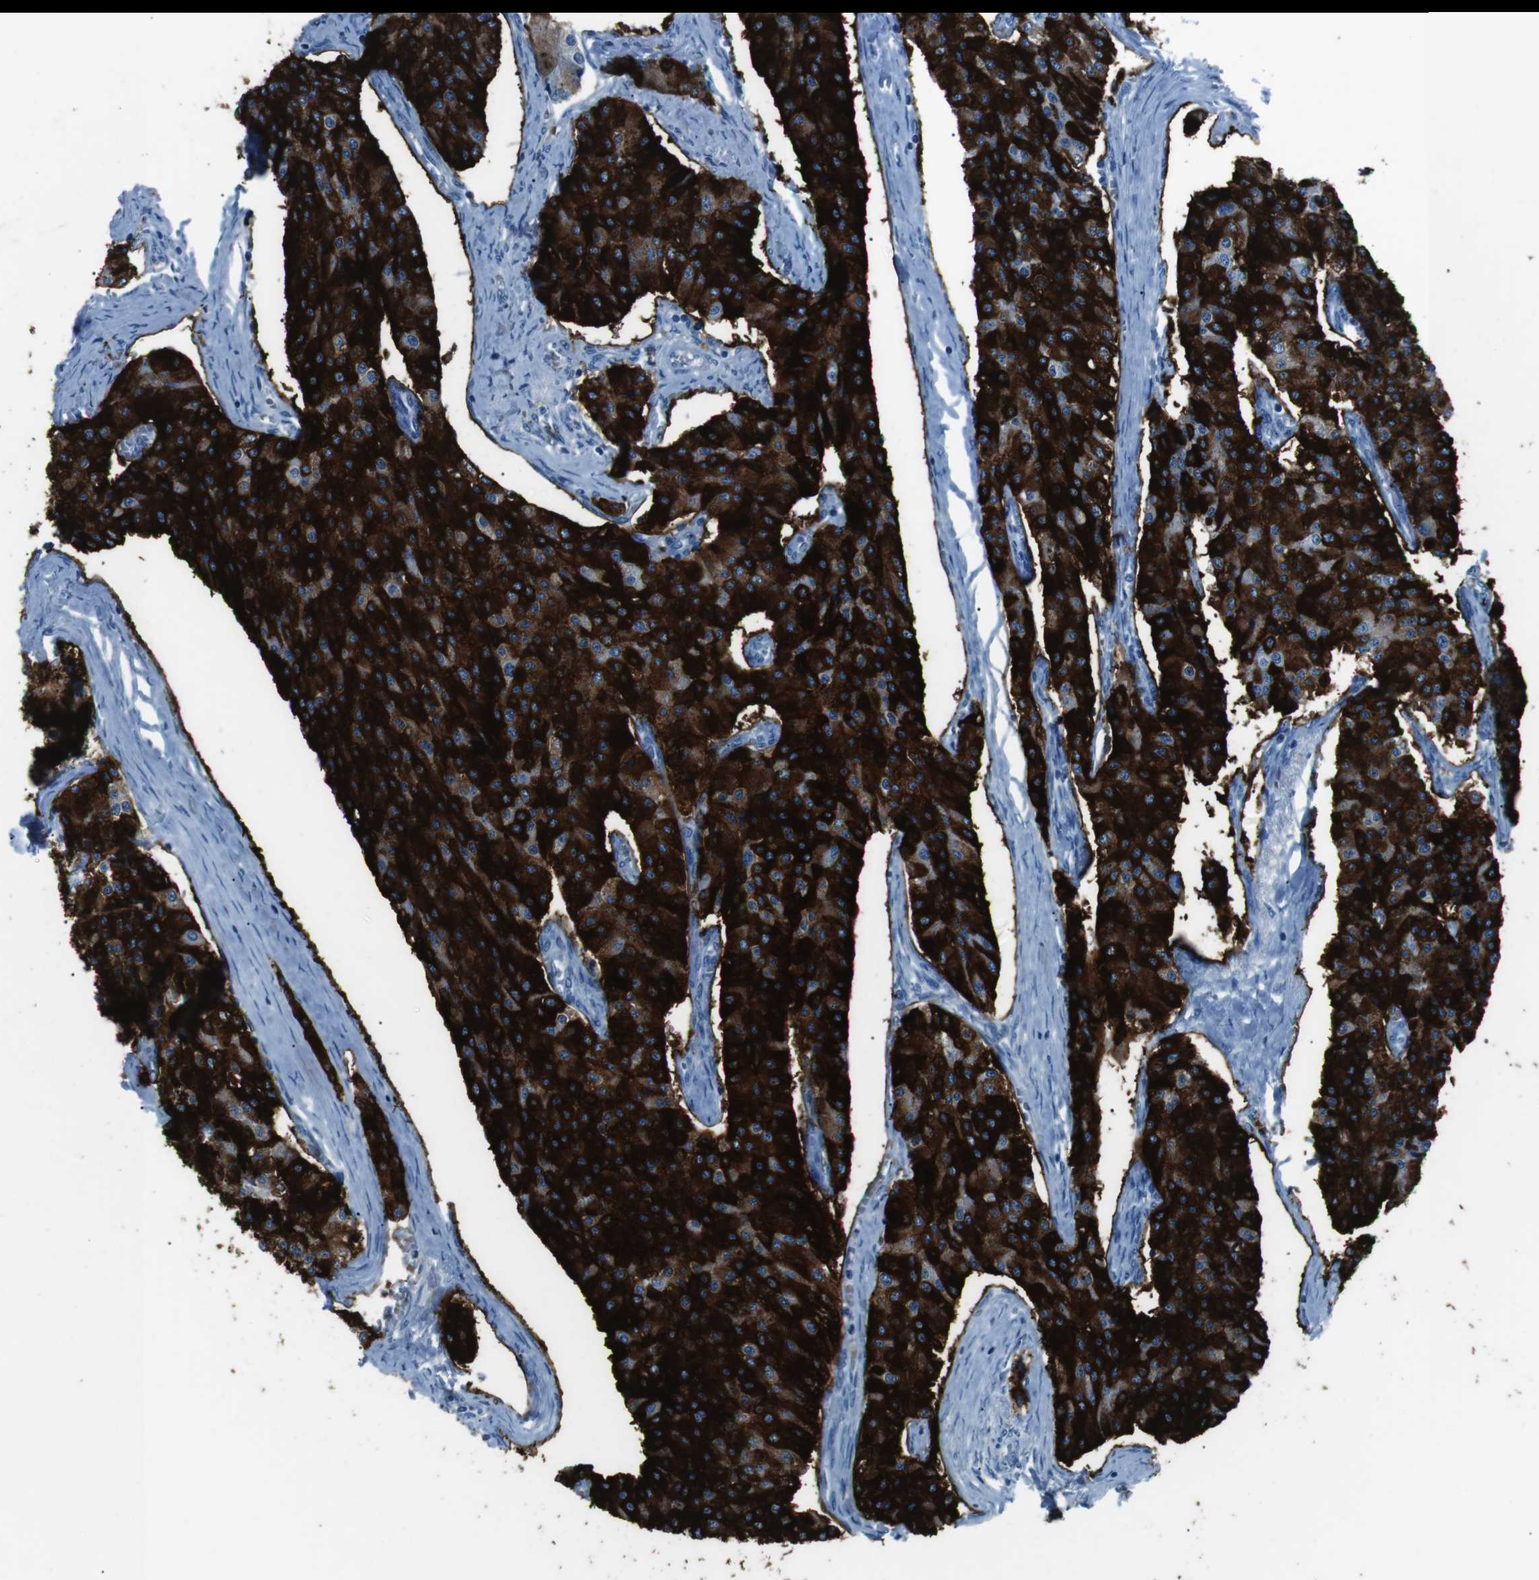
{"staining": {"intensity": "strong", "quantity": ">75%", "location": "cytoplasmic/membranous"}, "tissue": "carcinoid", "cell_type": "Tumor cells", "image_type": "cancer", "snomed": [{"axis": "morphology", "description": "Carcinoid, malignant, NOS"}, {"axis": "topography", "description": "Colon"}], "caption": "This photomicrograph displays IHC staining of human carcinoid (malignant), with high strong cytoplasmic/membranous staining in about >75% of tumor cells.", "gene": "ST6GAL1", "patient": {"sex": "female", "age": 52}}